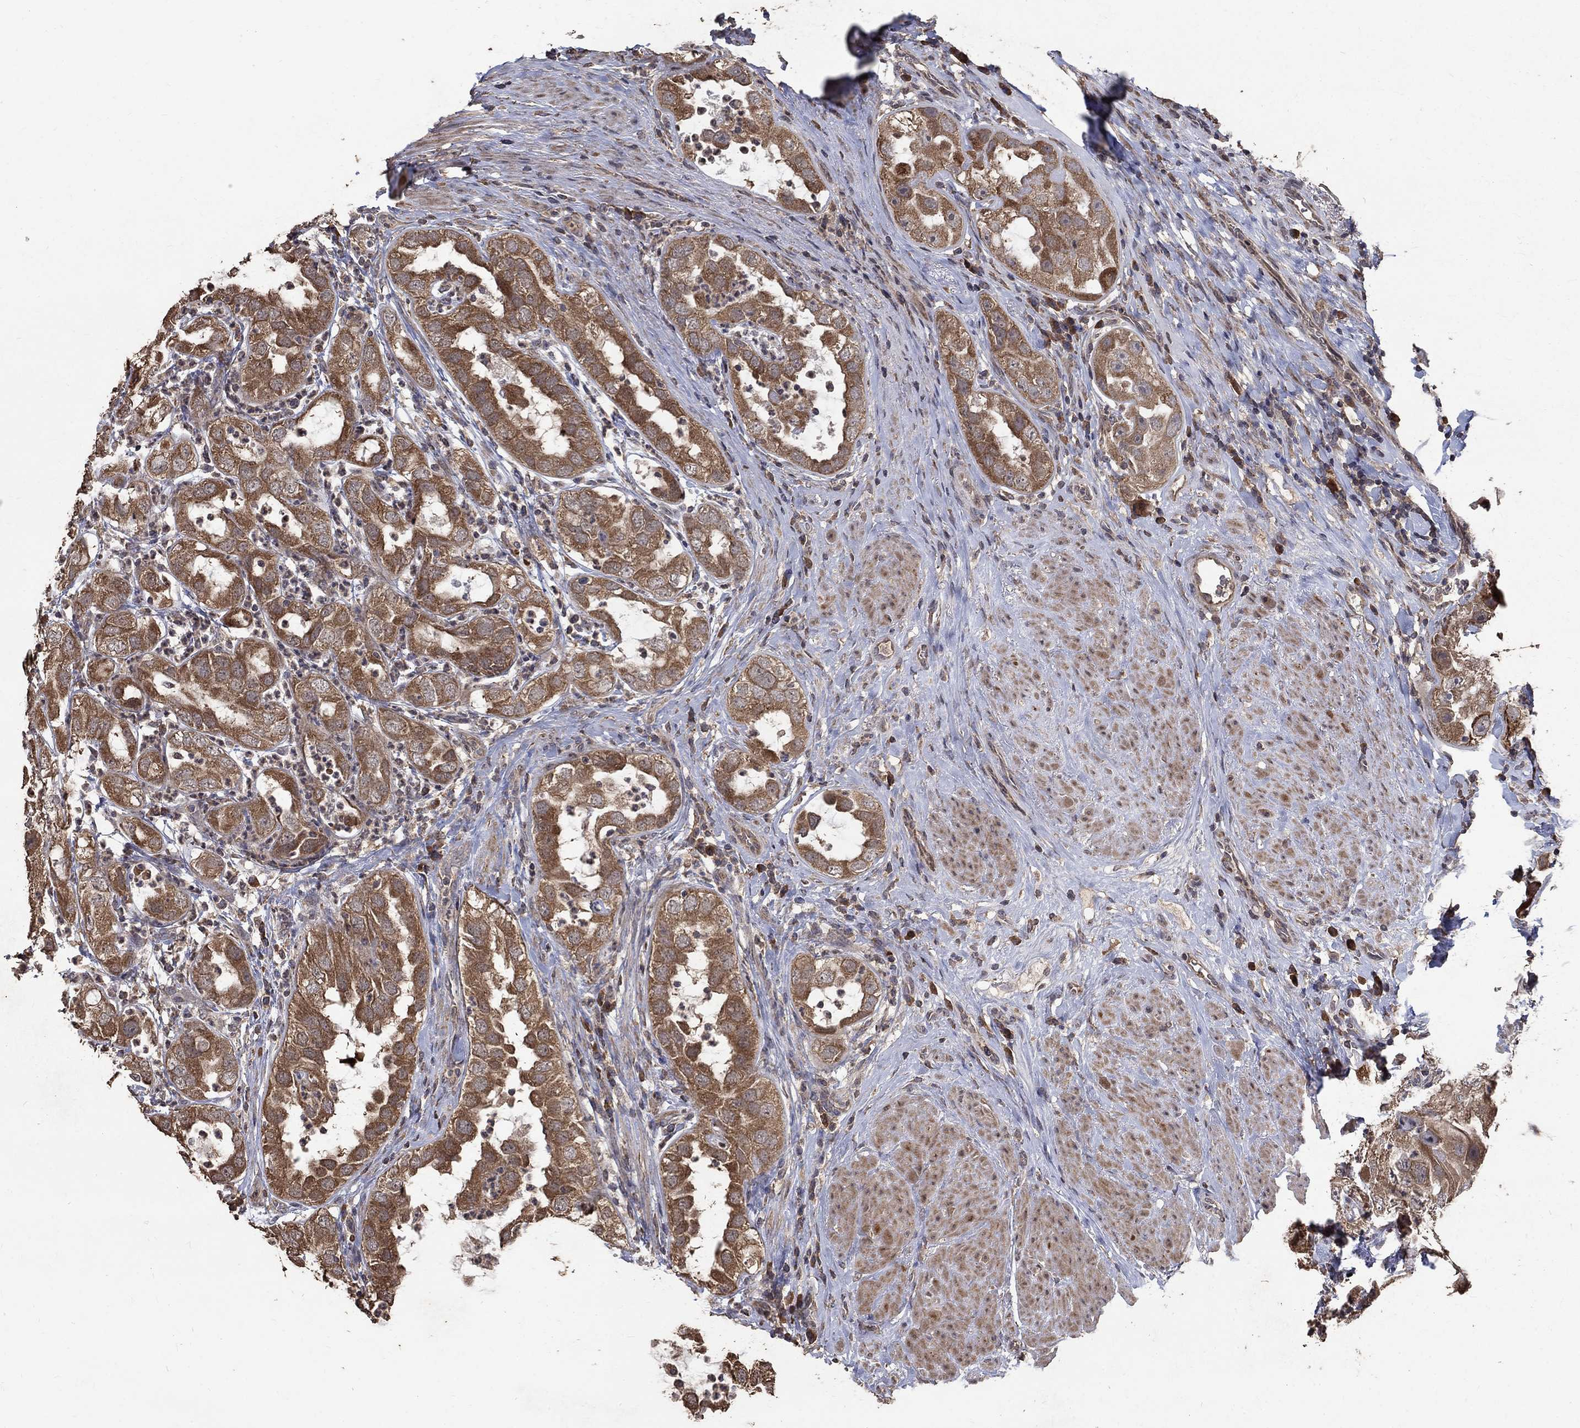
{"staining": {"intensity": "moderate", "quantity": ">75%", "location": "cytoplasmic/membranous"}, "tissue": "urothelial cancer", "cell_type": "Tumor cells", "image_type": "cancer", "snomed": [{"axis": "morphology", "description": "Urothelial carcinoma, High grade"}, {"axis": "topography", "description": "Urinary bladder"}], "caption": "Immunohistochemical staining of urothelial cancer demonstrates moderate cytoplasmic/membranous protein expression in about >75% of tumor cells.", "gene": "C17orf75", "patient": {"sex": "female", "age": 41}}